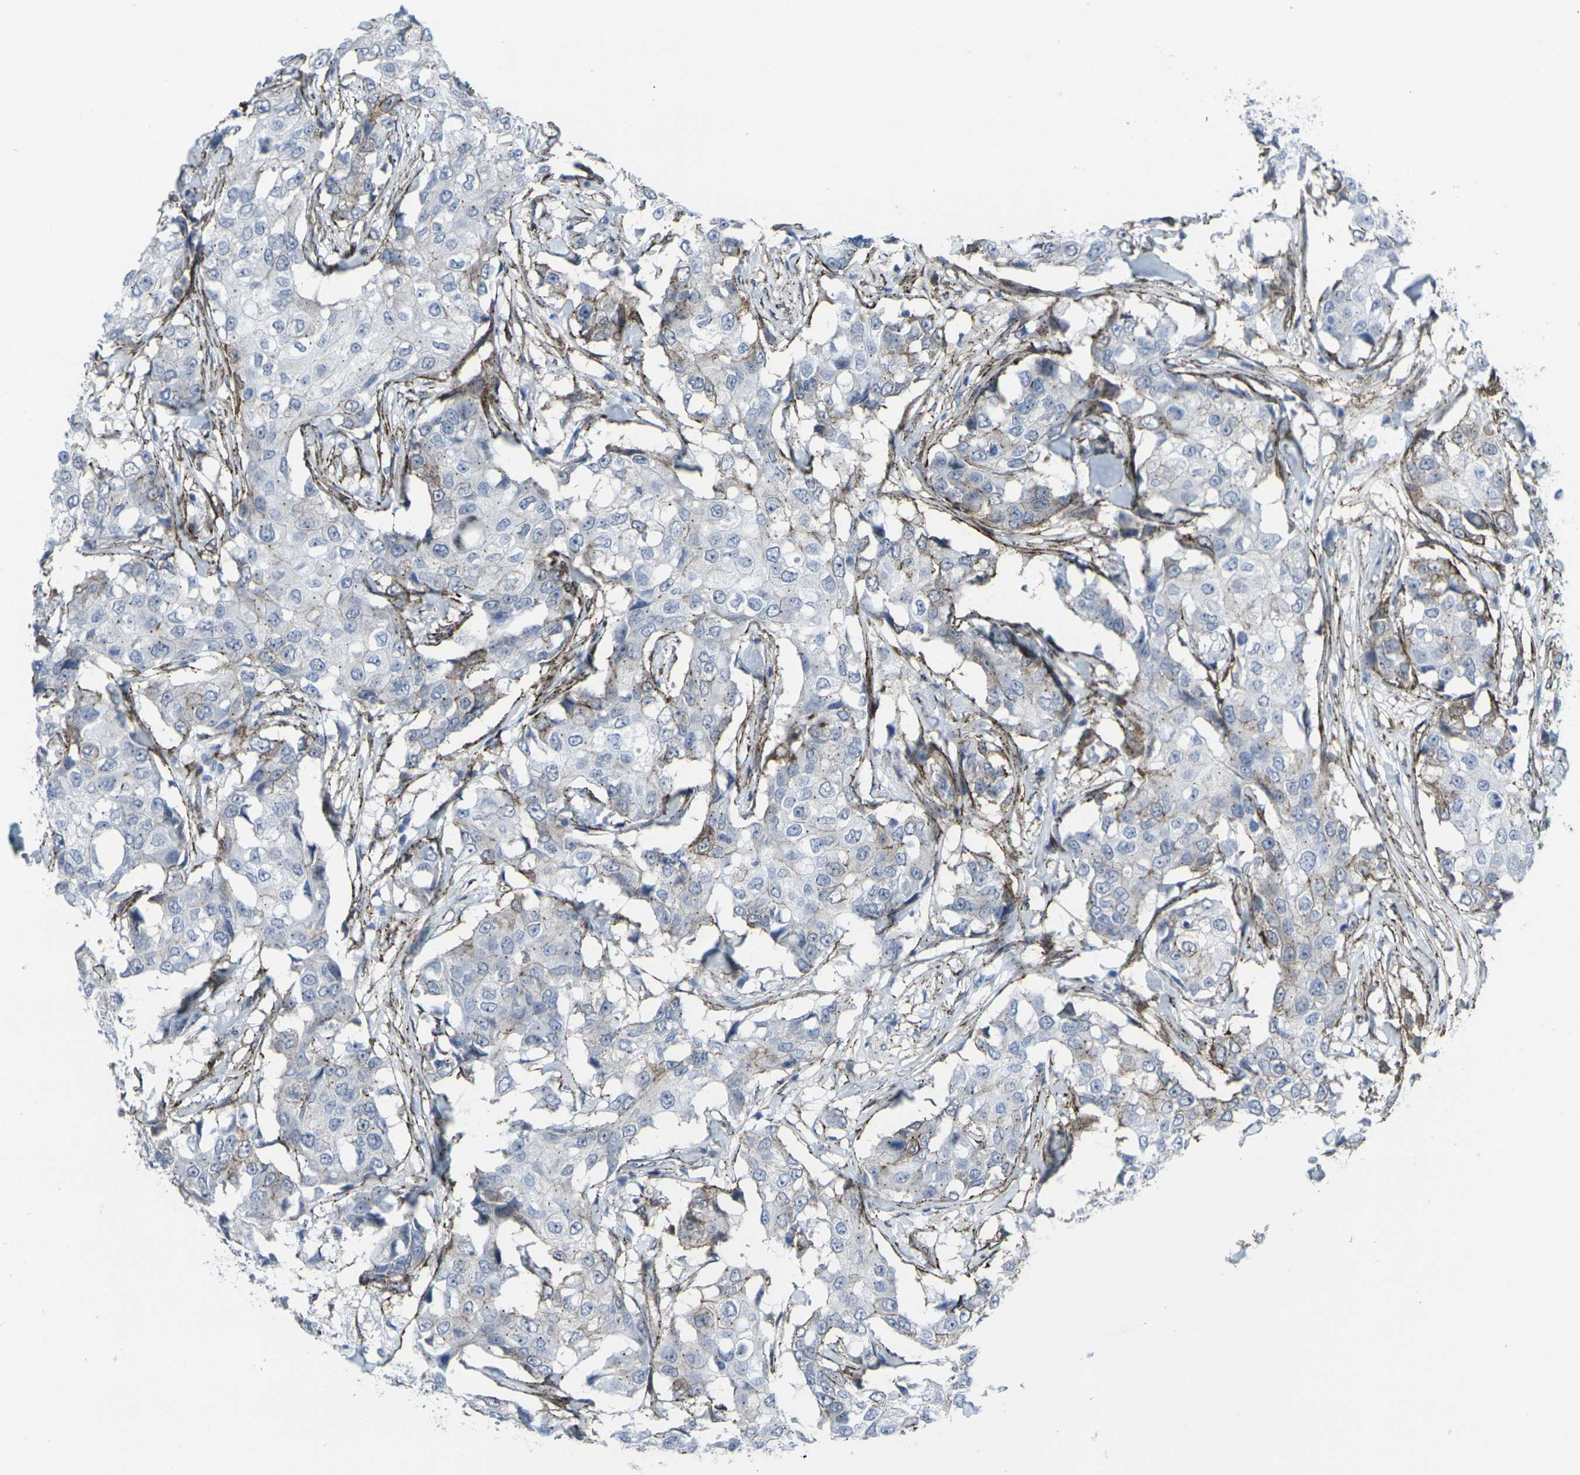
{"staining": {"intensity": "negative", "quantity": "none", "location": "none"}, "tissue": "breast cancer", "cell_type": "Tumor cells", "image_type": "cancer", "snomed": [{"axis": "morphology", "description": "Duct carcinoma"}, {"axis": "topography", "description": "Breast"}], "caption": "Infiltrating ductal carcinoma (breast) was stained to show a protein in brown. There is no significant expression in tumor cells. (Stains: DAB IHC with hematoxylin counter stain, Microscopy: brightfield microscopy at high magnification).", "gene": "CDH11", "patient": {"sex": "female", "age": 27}}